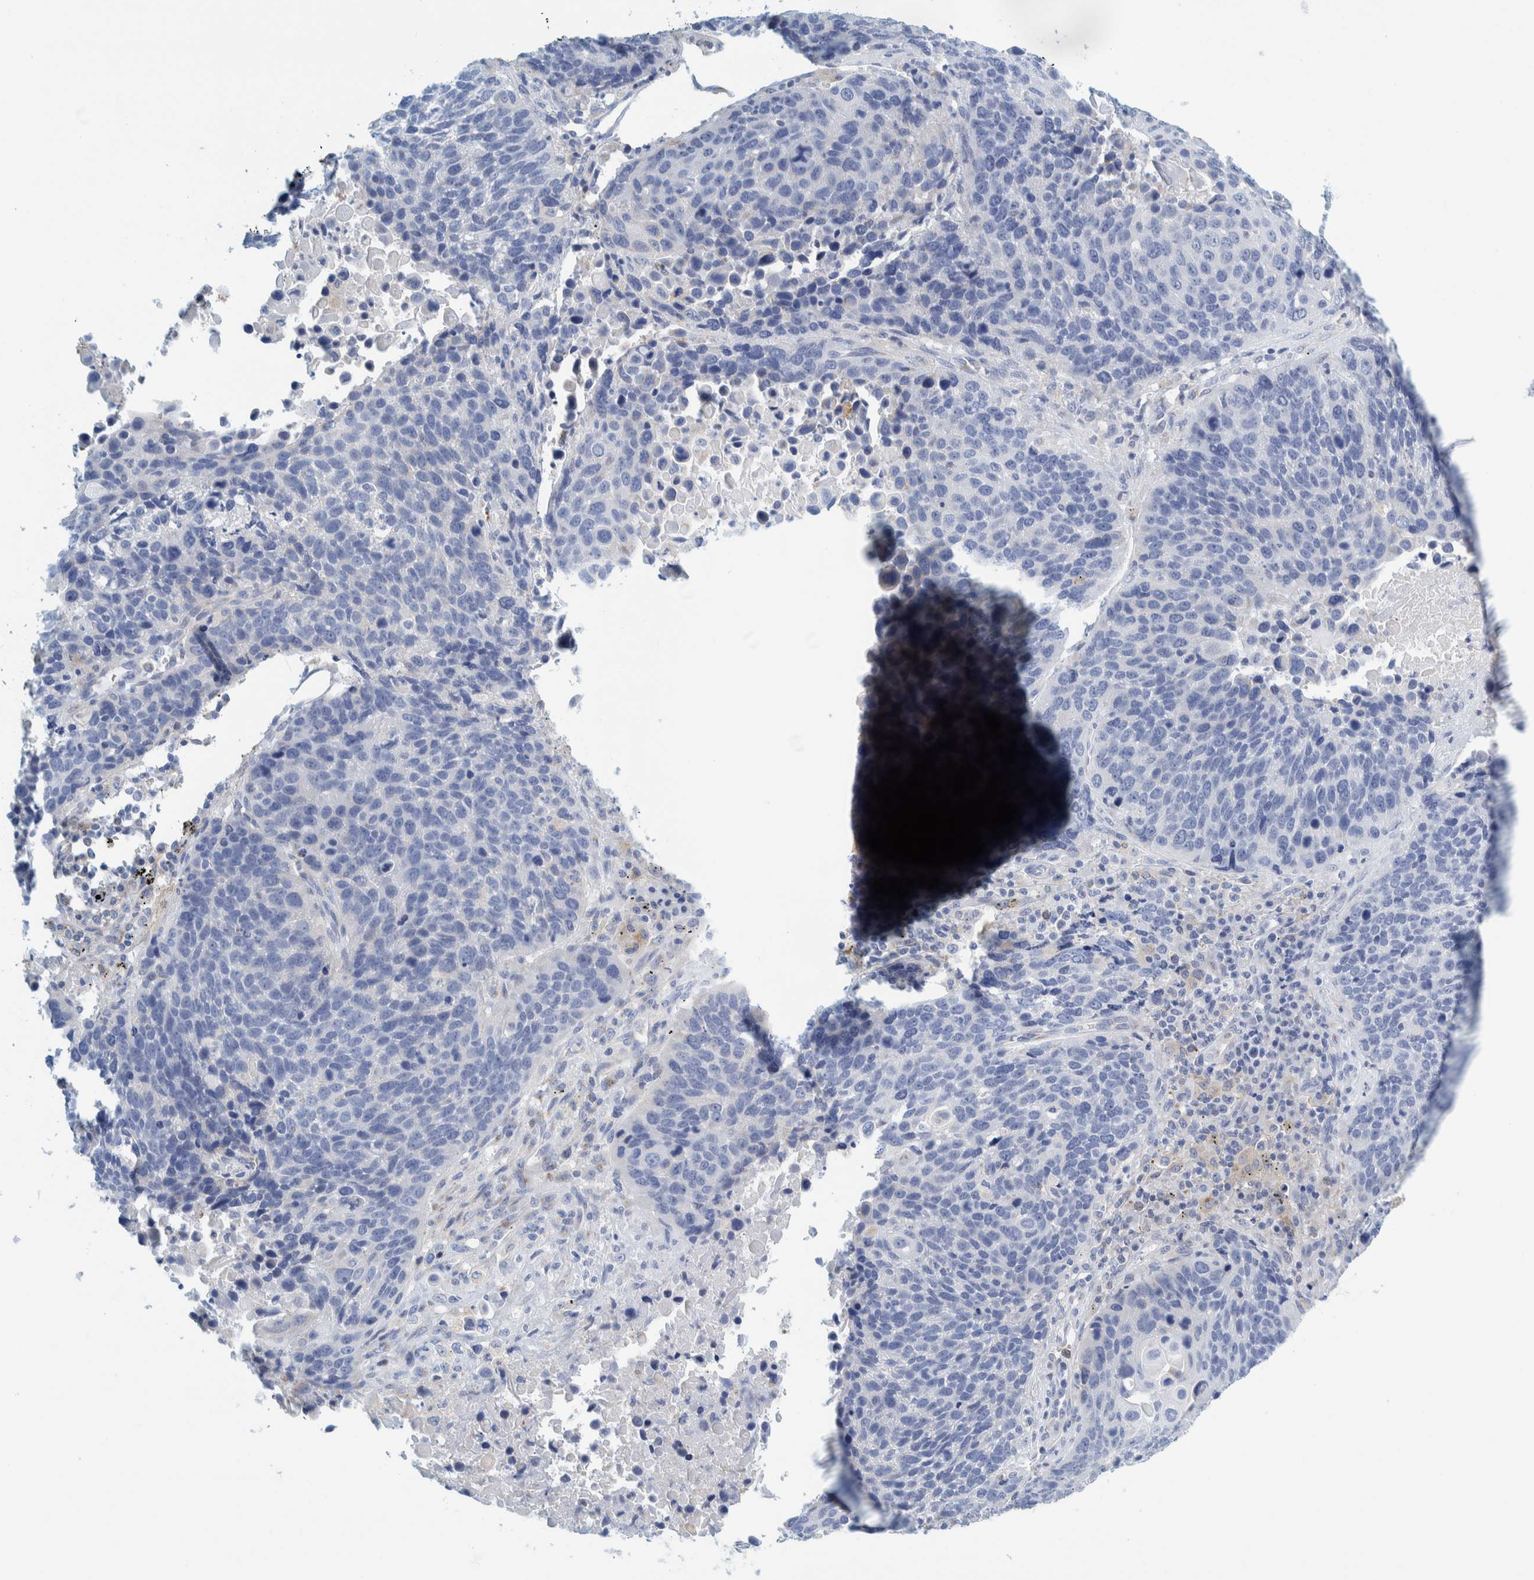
{"staining": {"intensity": "negative", "quantity": "none", "location": "none"}, "tissue": "lung cancer", "cell_type": "Tumor cells", "image_type": "cancer", "snomed": [{"axis": "morphology", "description": "Squamous cell carcinoma, NOS"}, {"axis": "topography", "description": "Lung"}], "caption": "This micrograph is of lung cancer (squamous cell carcinoma) stained with immunohistochemistry to label a protein in brown with the nuclei are counter-stained blue. There is no positivity in tumor cells.", "gene": "MOG", "patient": {"sex": "male", "age": 66}}